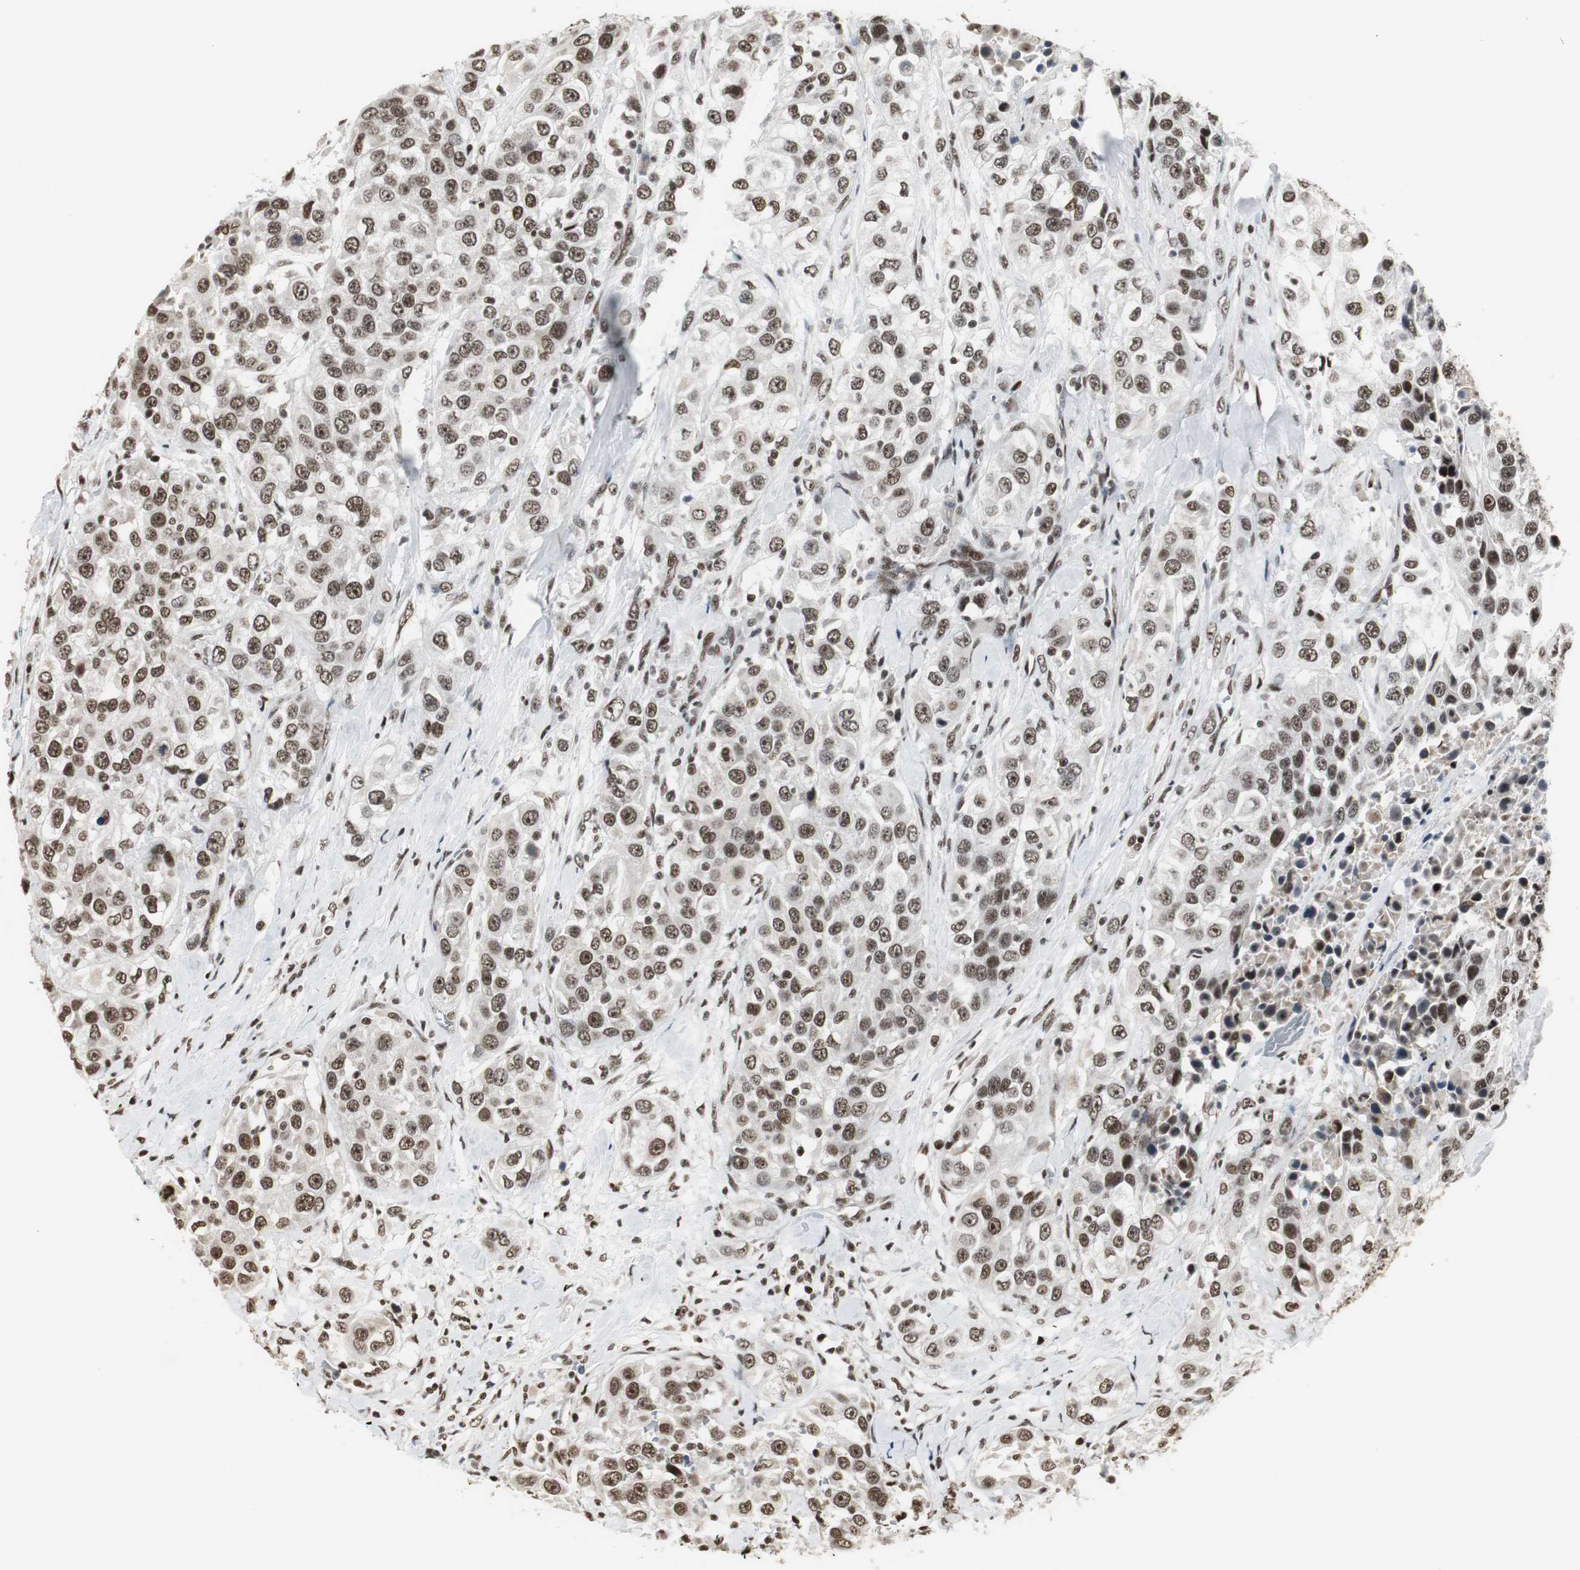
{"staining": {"intensity": "moderate", "quantity": ">75%", "location": "nuclear"}, "tissue": "urothelial cancer", "cell_type": "Tumor cells", "image_type": "cancer", "snomed": [{"axis": "morphology", "description": "Urothelial carcinoma, High grade"}, {"axis": "topography", "description": "Urinary bladder"}], "caption": "IHC micrograph of urothelial cancer stained for a protein (brown), which reveals medium levels of moderate nuclear positivity in about >75% of tumor cells.", "gene": "PARN", "patient": {"sex": "female", "age": 80}}